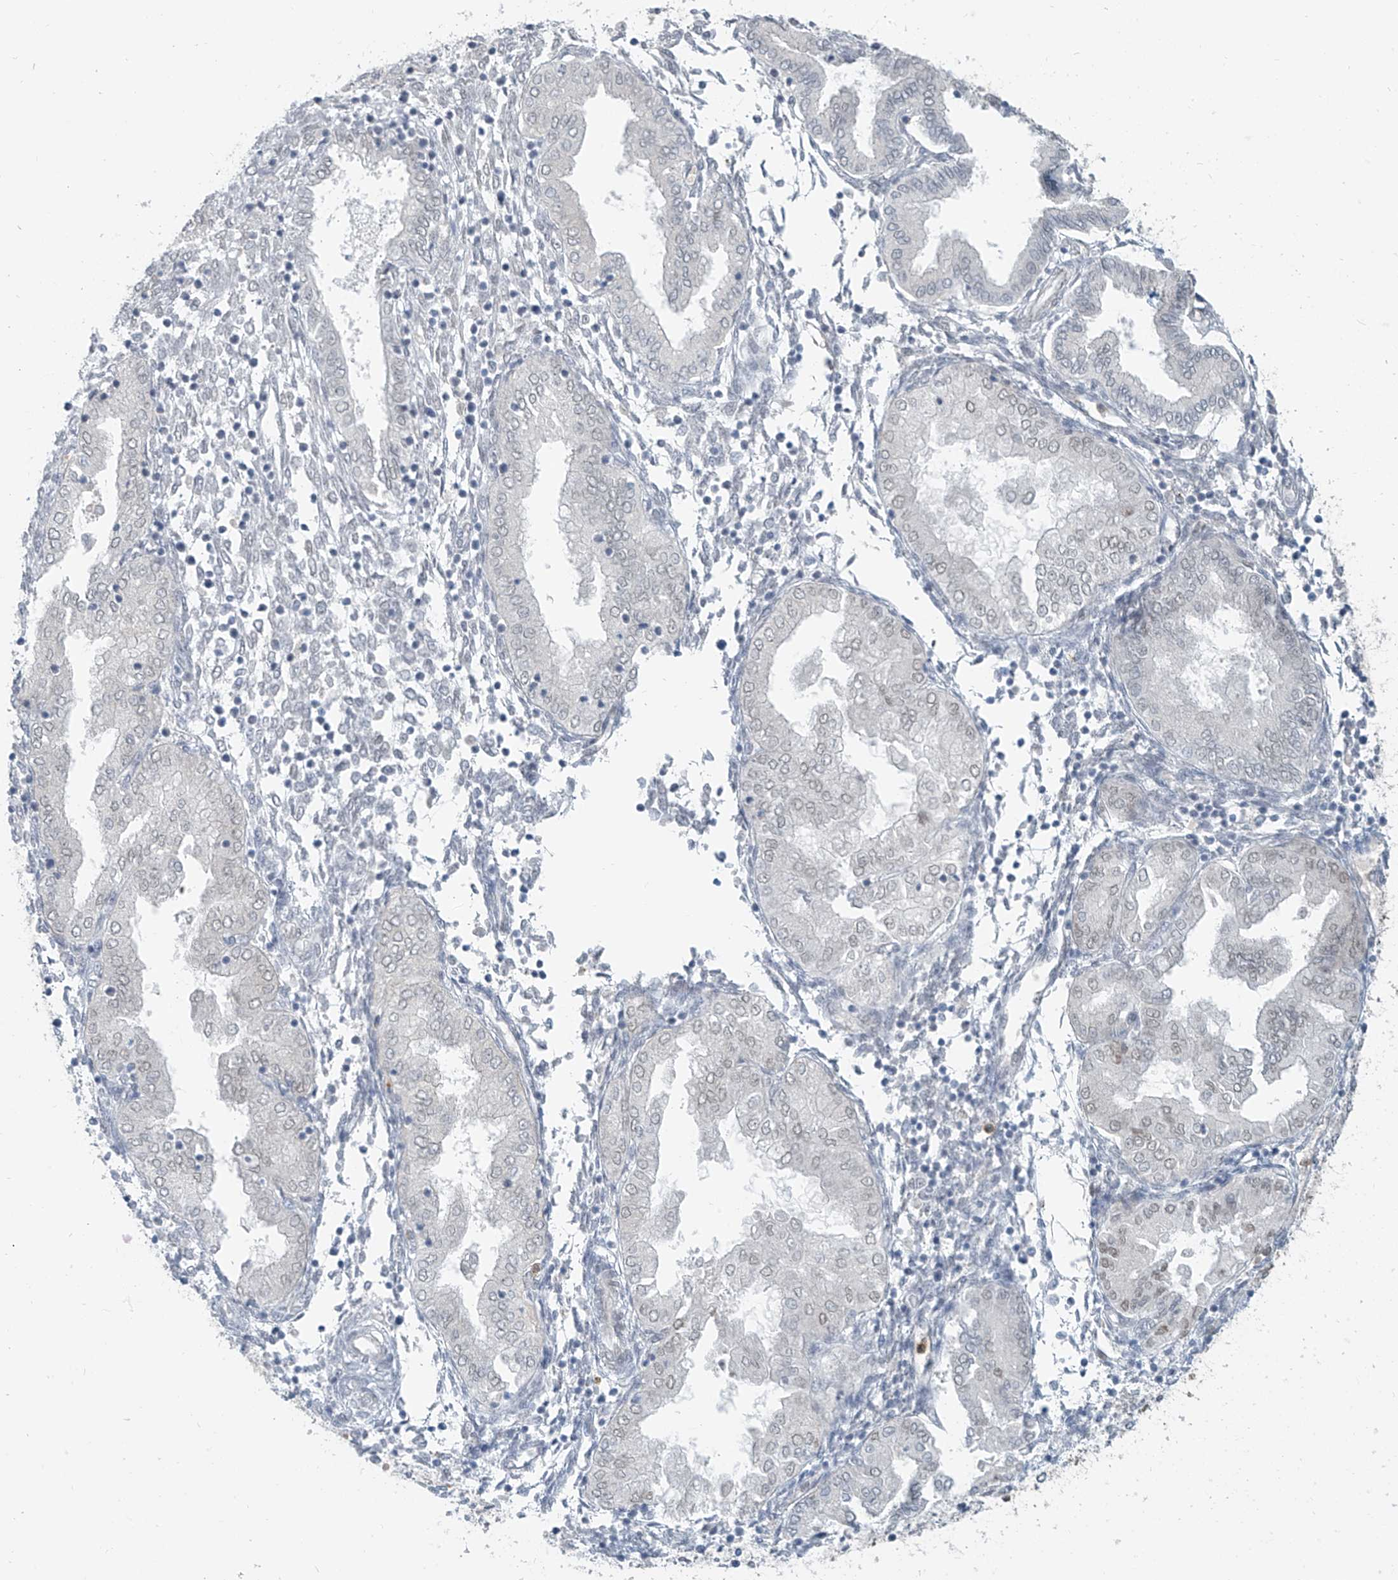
{"staining": {"intensity": "negative", "quantity": "none", "location": "none"}, "tissue": "endometrium", "cell_type": "Cells in endometrial stroma", "image_type": "normal", "snomed": [{"axis": "morphology", "description": "Normal tissue, NOS"}, {"axis": "topography", "description": "Endometrium"}], "caption": "DAB immunohistochemical staining of normal endometrium exhibits no significant positivity in cells in endometrial stroma. (DAB (3,3'-diaminobenzidine) immunohistochemistry, high magnification).", "gene": "MCM9", "patient": {"sex": "female", "age": 53}}